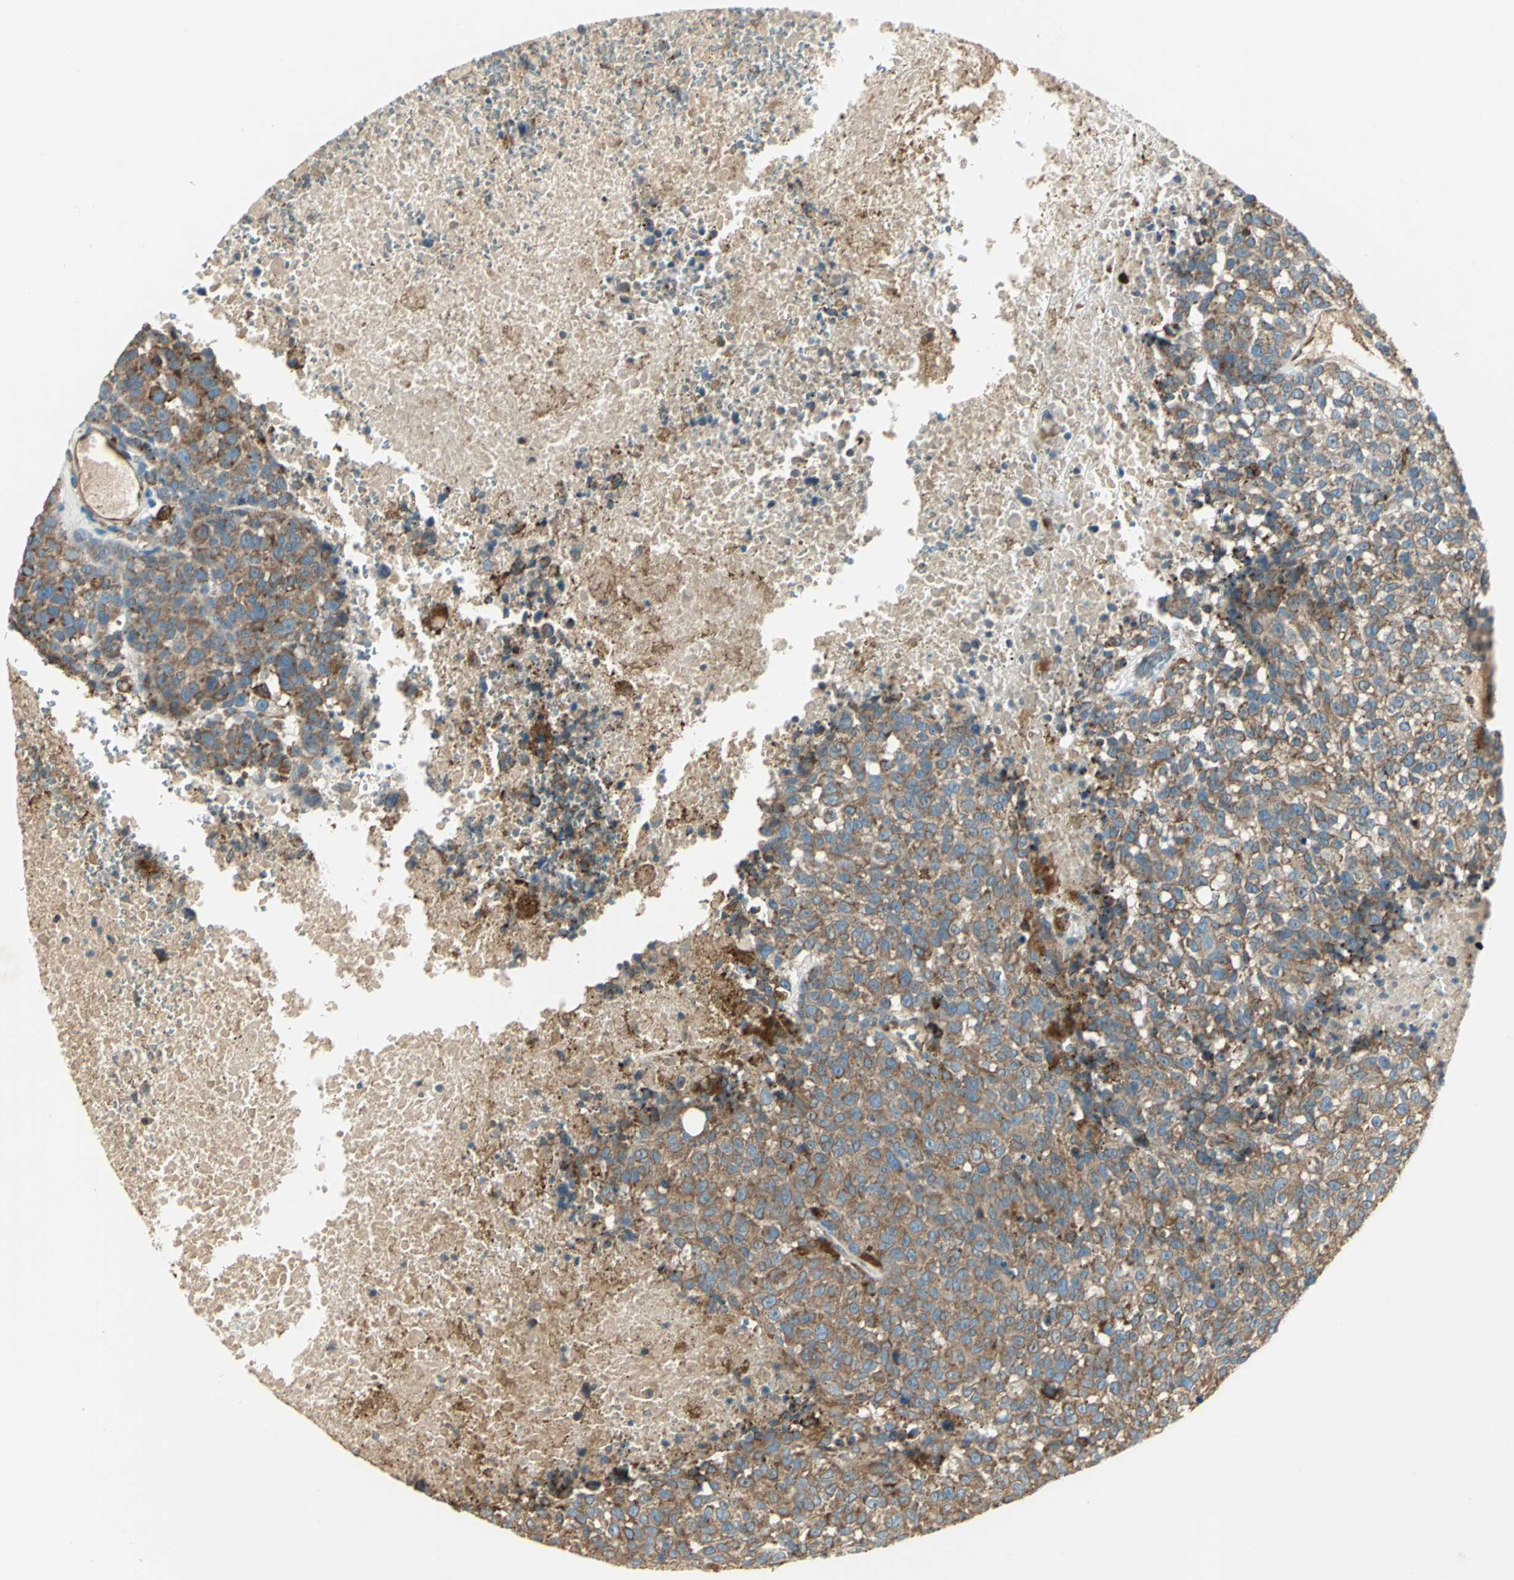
{"staining": {"intensity": "moderate", "quantity": ">75%", "location": "cytoplasmic/membranous"}, "tissue": "melanoma", "cell_type": "Tumor cells", "image_type": "cancer", "snomed": [{"axis": "morphology", "description": "Malignant melanoma, Metastatic site"}, {"axis": "topography", "description": "Cerebral cortex"}], "caption": "This is a histology image of IHC staining of melanoma, which shows moderate positivity in the cytoplasmic/membranous of tumor cells.", "gene": "PDIA4", "patient": {"sex": "female", "age": 52}}